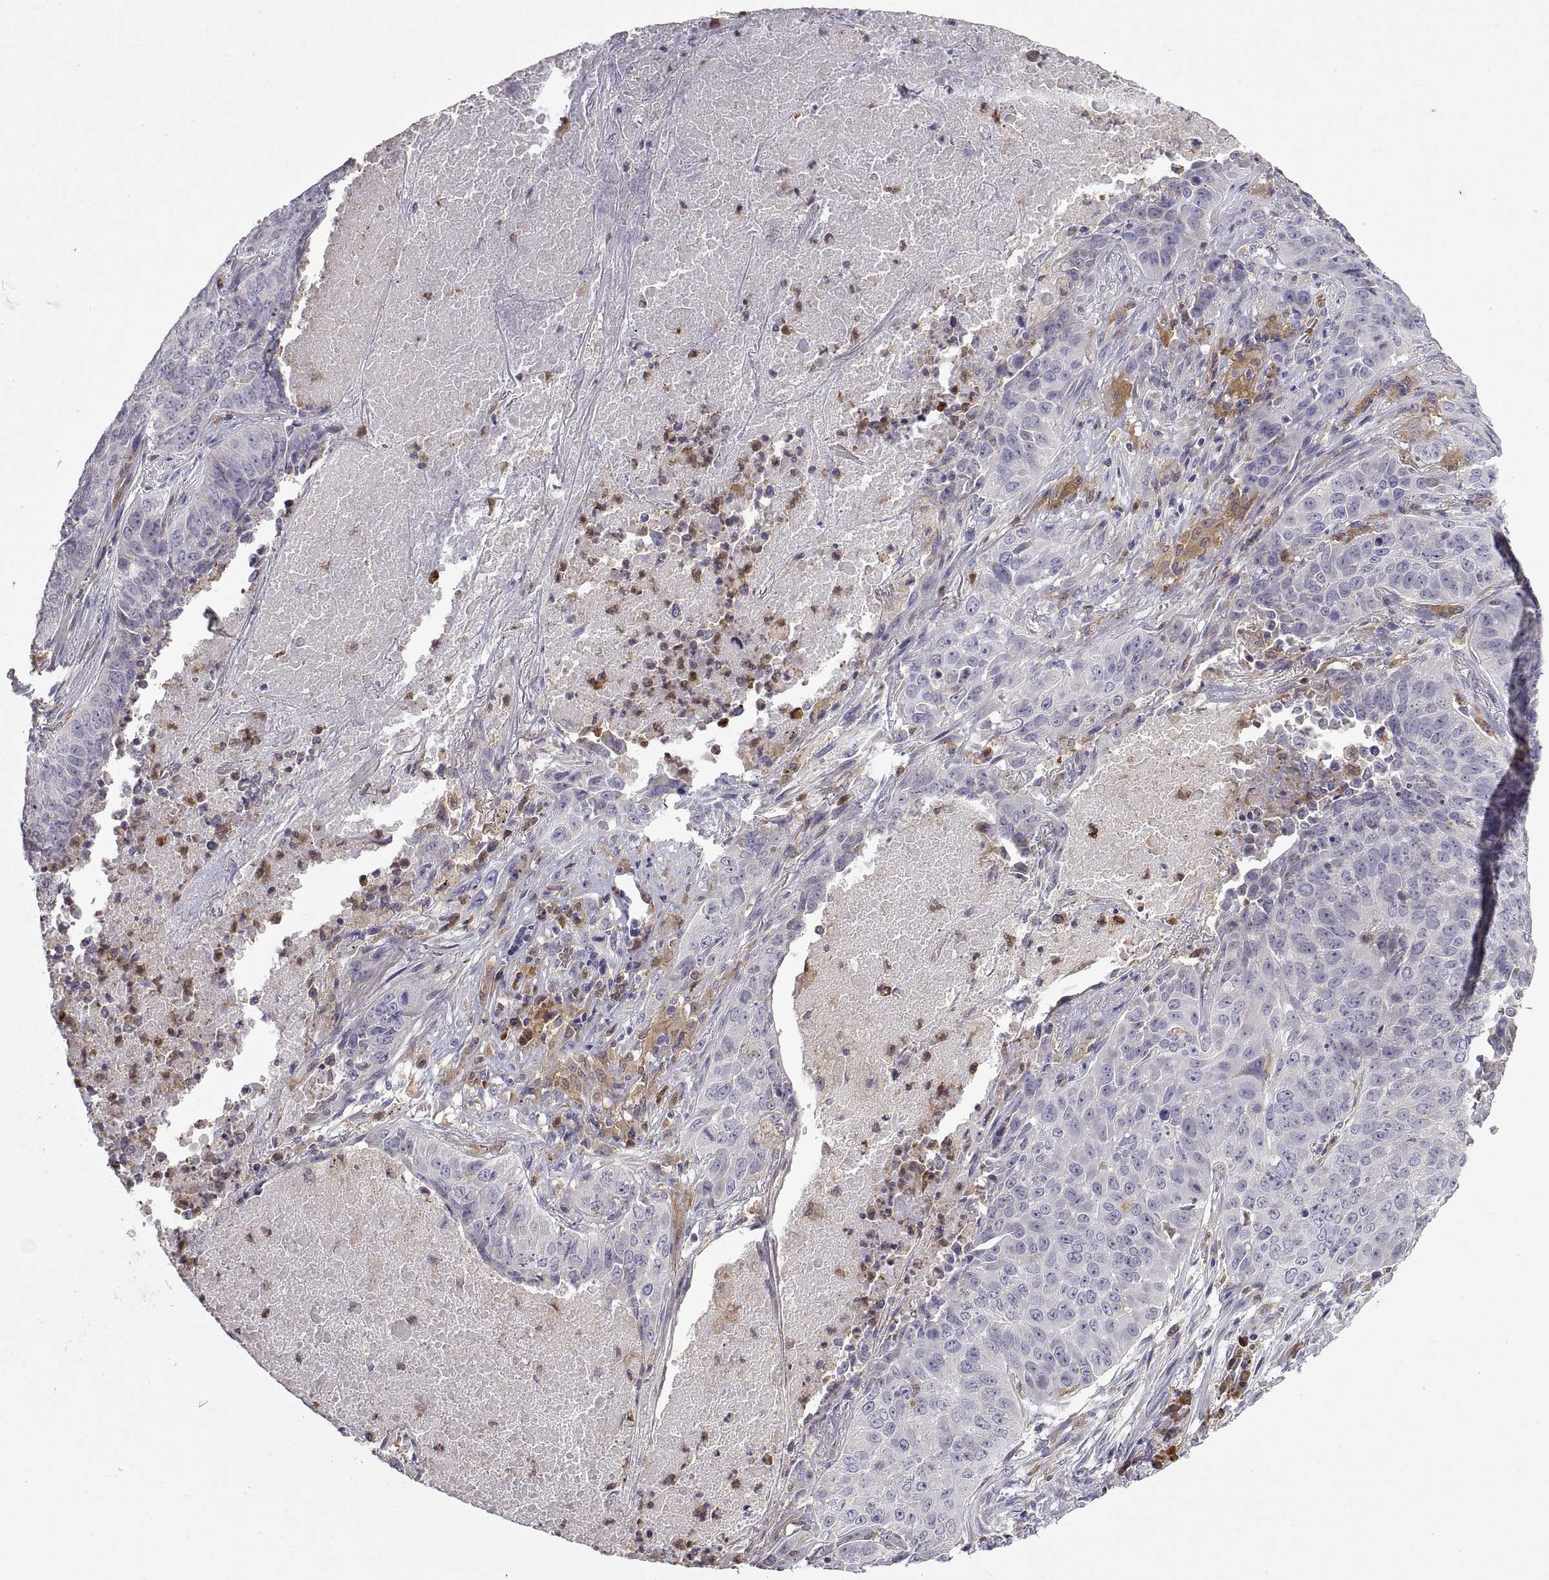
{"staining": {"intensity": "negative", "quantity": "none", "location": "none"}, "tissue": "lung cancer", "cell_type": "Tumor cells", "image_type": "cancer", "snomed": [{"axis": "morphology", "description": "Normal tissue, NOS"}, {"axis": "morphology", "description": "Squamous cell carcinoma, NOS"}, {"axis": "topography", "description": "Bronchus"}, {"axis": "topography", "description": "Lung"}], "caption": "A histopathology image of human lung cancer is negative for staining in tumor cells.", "gene": "DOK3", "patient": {"sex": "male", "age": 64}}